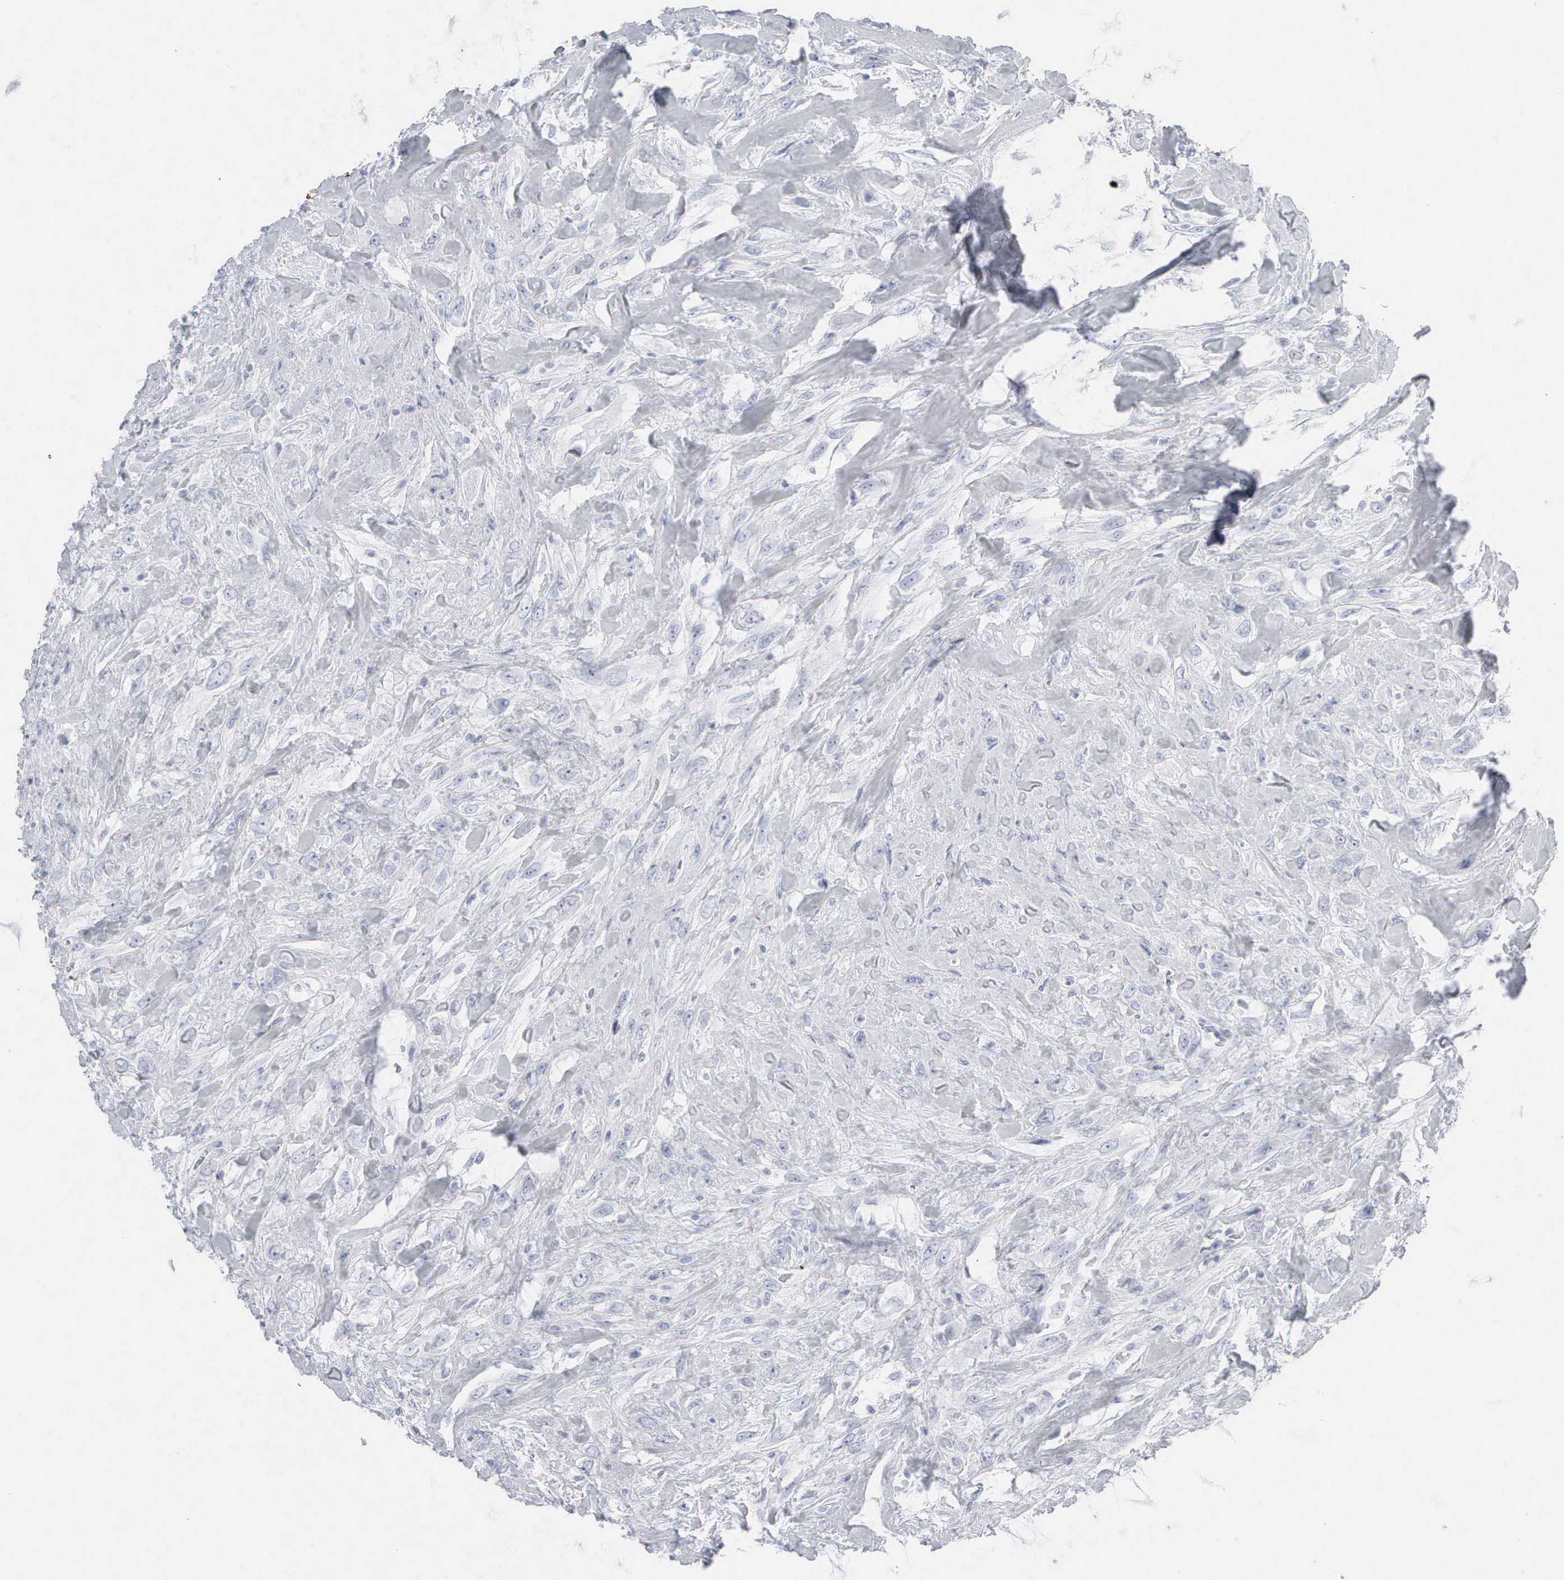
{"staining": {"intensity": "negative", "quantity": "none", "location": "none"}, "tissue": "breast cancer", "cell_type": "Tumor cells", "image_type": "cancer", "snomed": [{"axis": "morphology", "description": "Neoplasm, malignant, NOS"}, {"axis": "topography", "description": "Breast"}], "caption": "Immunohistochemical staining of human breast cancer reveals no significant expression in tumor cells.", "gene": "KRT14", "patient": {"sex": "female", "age": 50}}